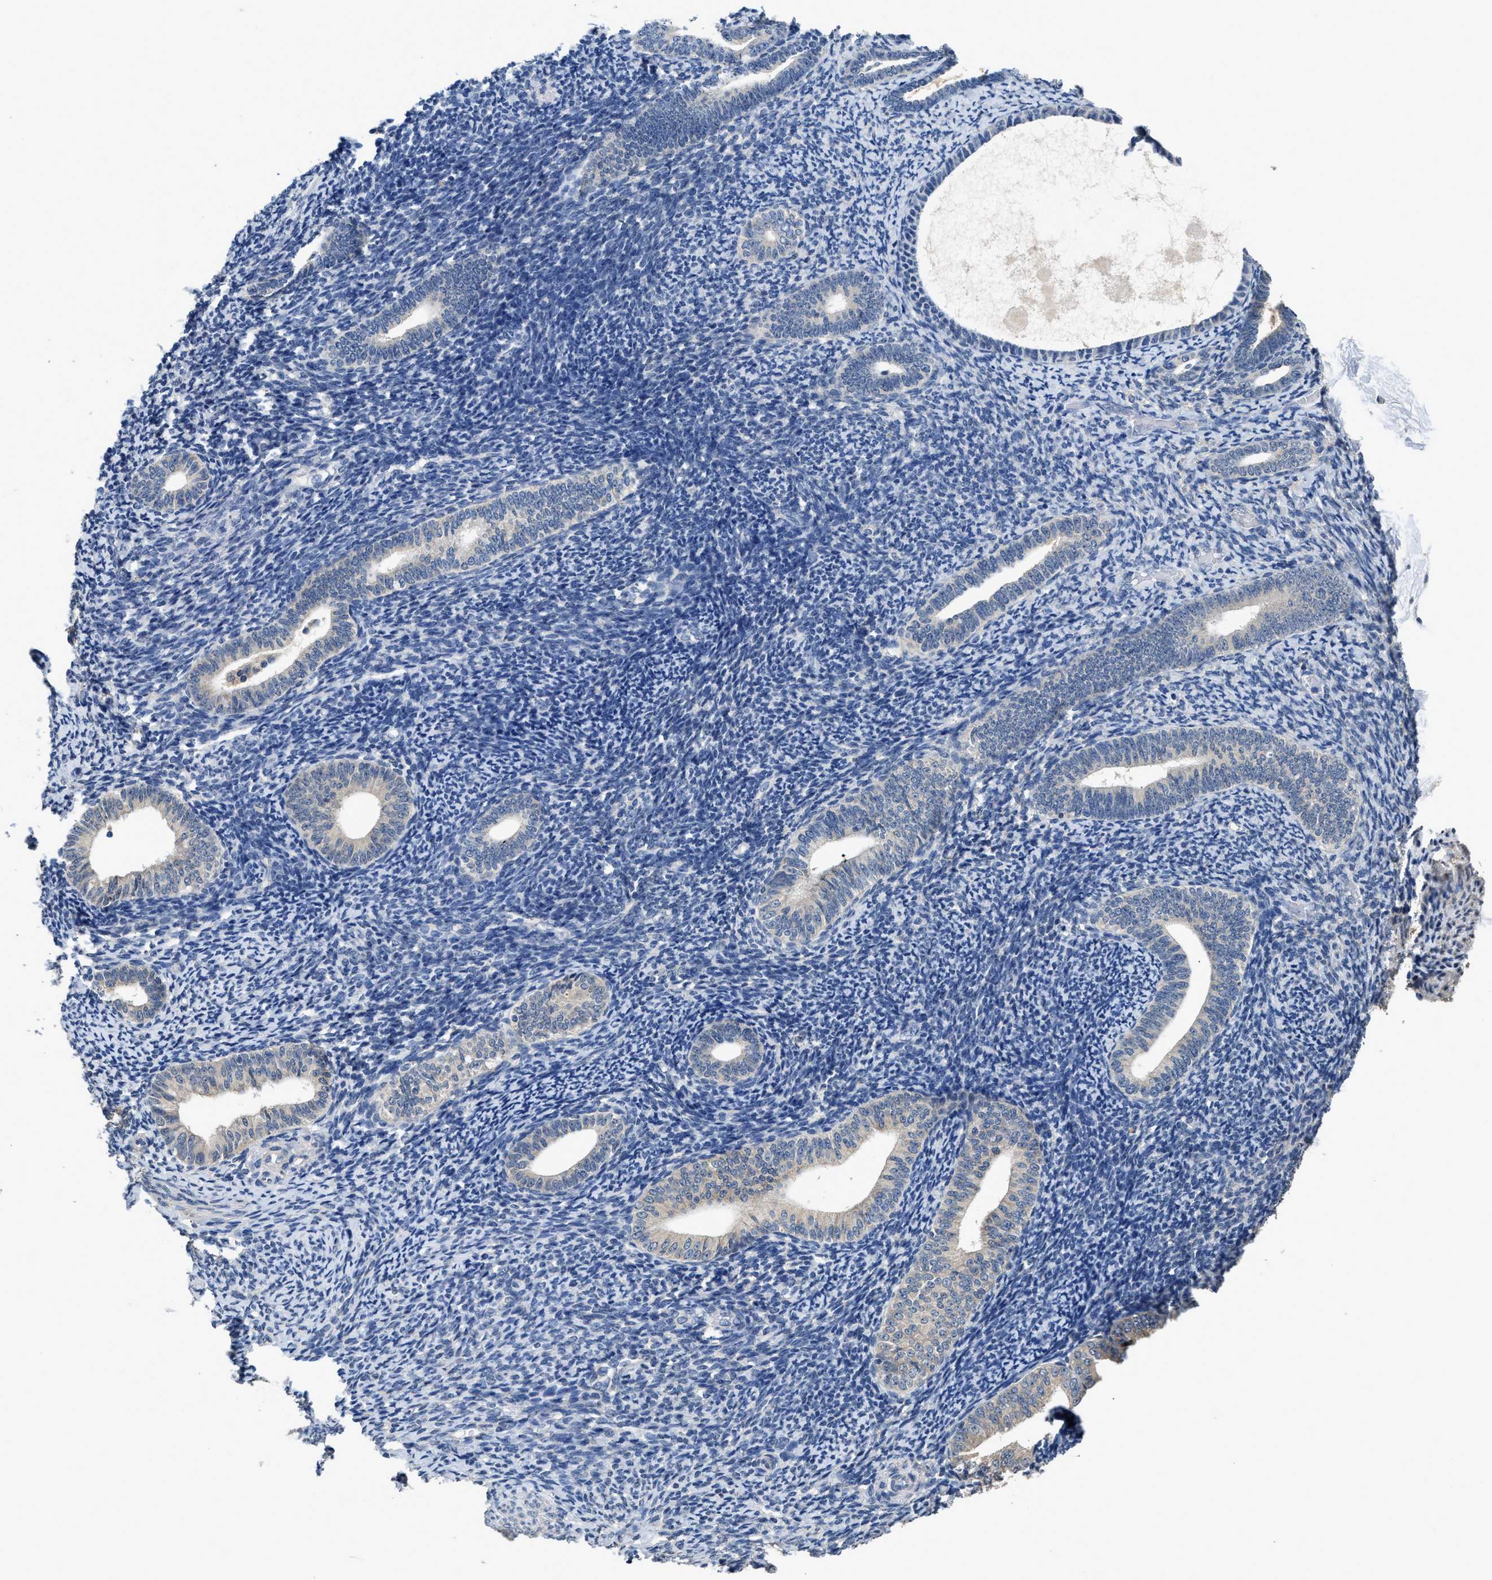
{"staining": {"intensity": "negative", "quantity": "none", "location": "none"}, "tissue": "endometrium", "cell_type": "Cells in endometrial stroma", "image_type": "normal", "snomed": [{"axis": "morphology", "description": "Normal tissue, NOS"}, {"axis": "topography", "description": "Endometrium"}], "caption": "This is an IHC image of normal endometrium. There is no staining in cells in endometrial stroma.", "gene": "INHA", "patient": {"sex": "female", "age": 66}}